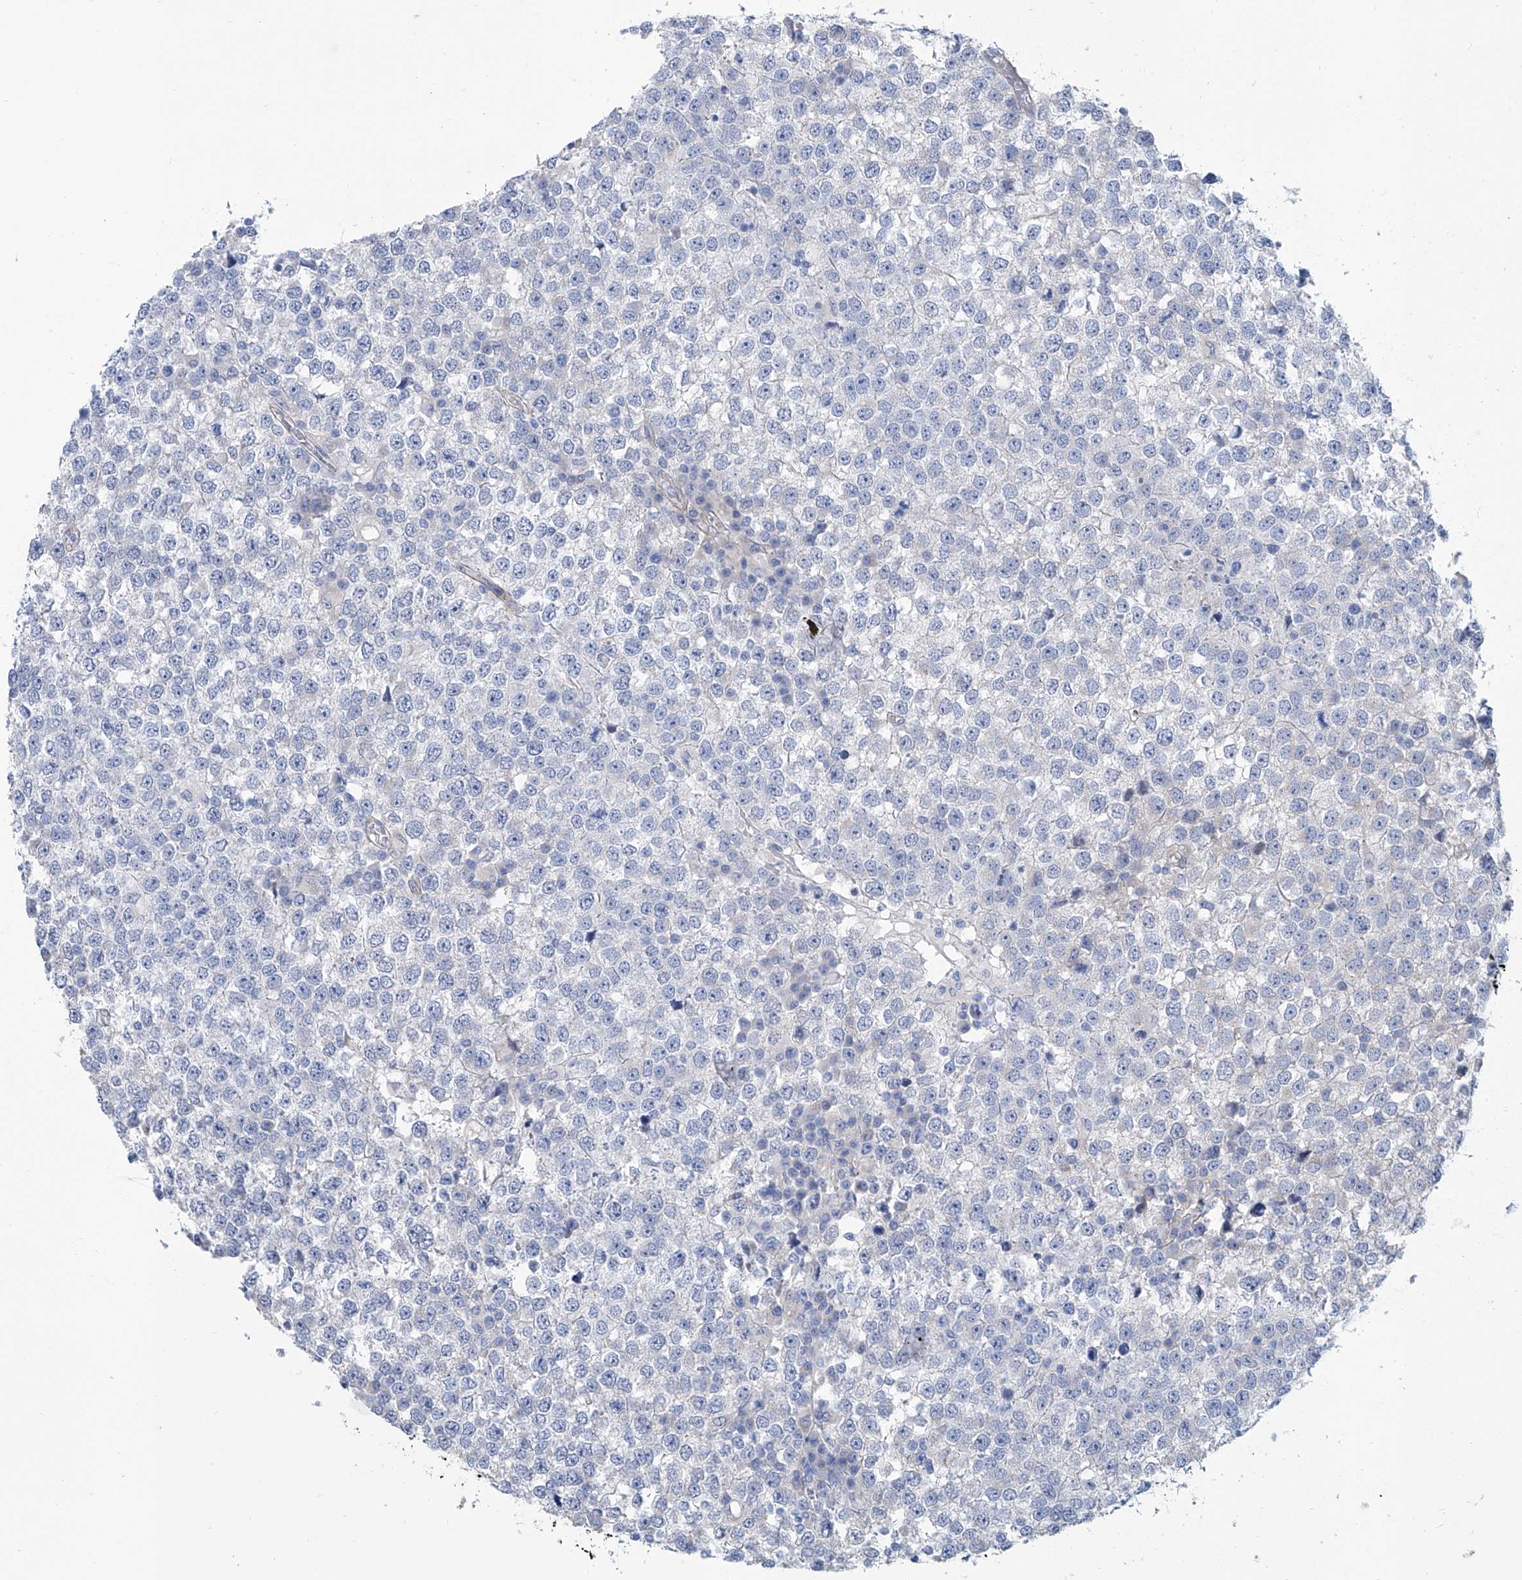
{"staining": {"intensity": "negative", "quantity": "none", "location": "none"}, "tissue": "testis cancer", "cell_type": "Tumor cells", "image_type": "cancer", "snomed": [{"axis": "morphology", "description": "Seminoma, NOS"}, {"axis": "topography", "description": "Testis"}], "caption": "An IHC micrograph of testis seminoma is shown. There is no staining in tumor cells of testis seminoma.", "gene": "TNN", "patient": {"sex": "male", "age": 65}}